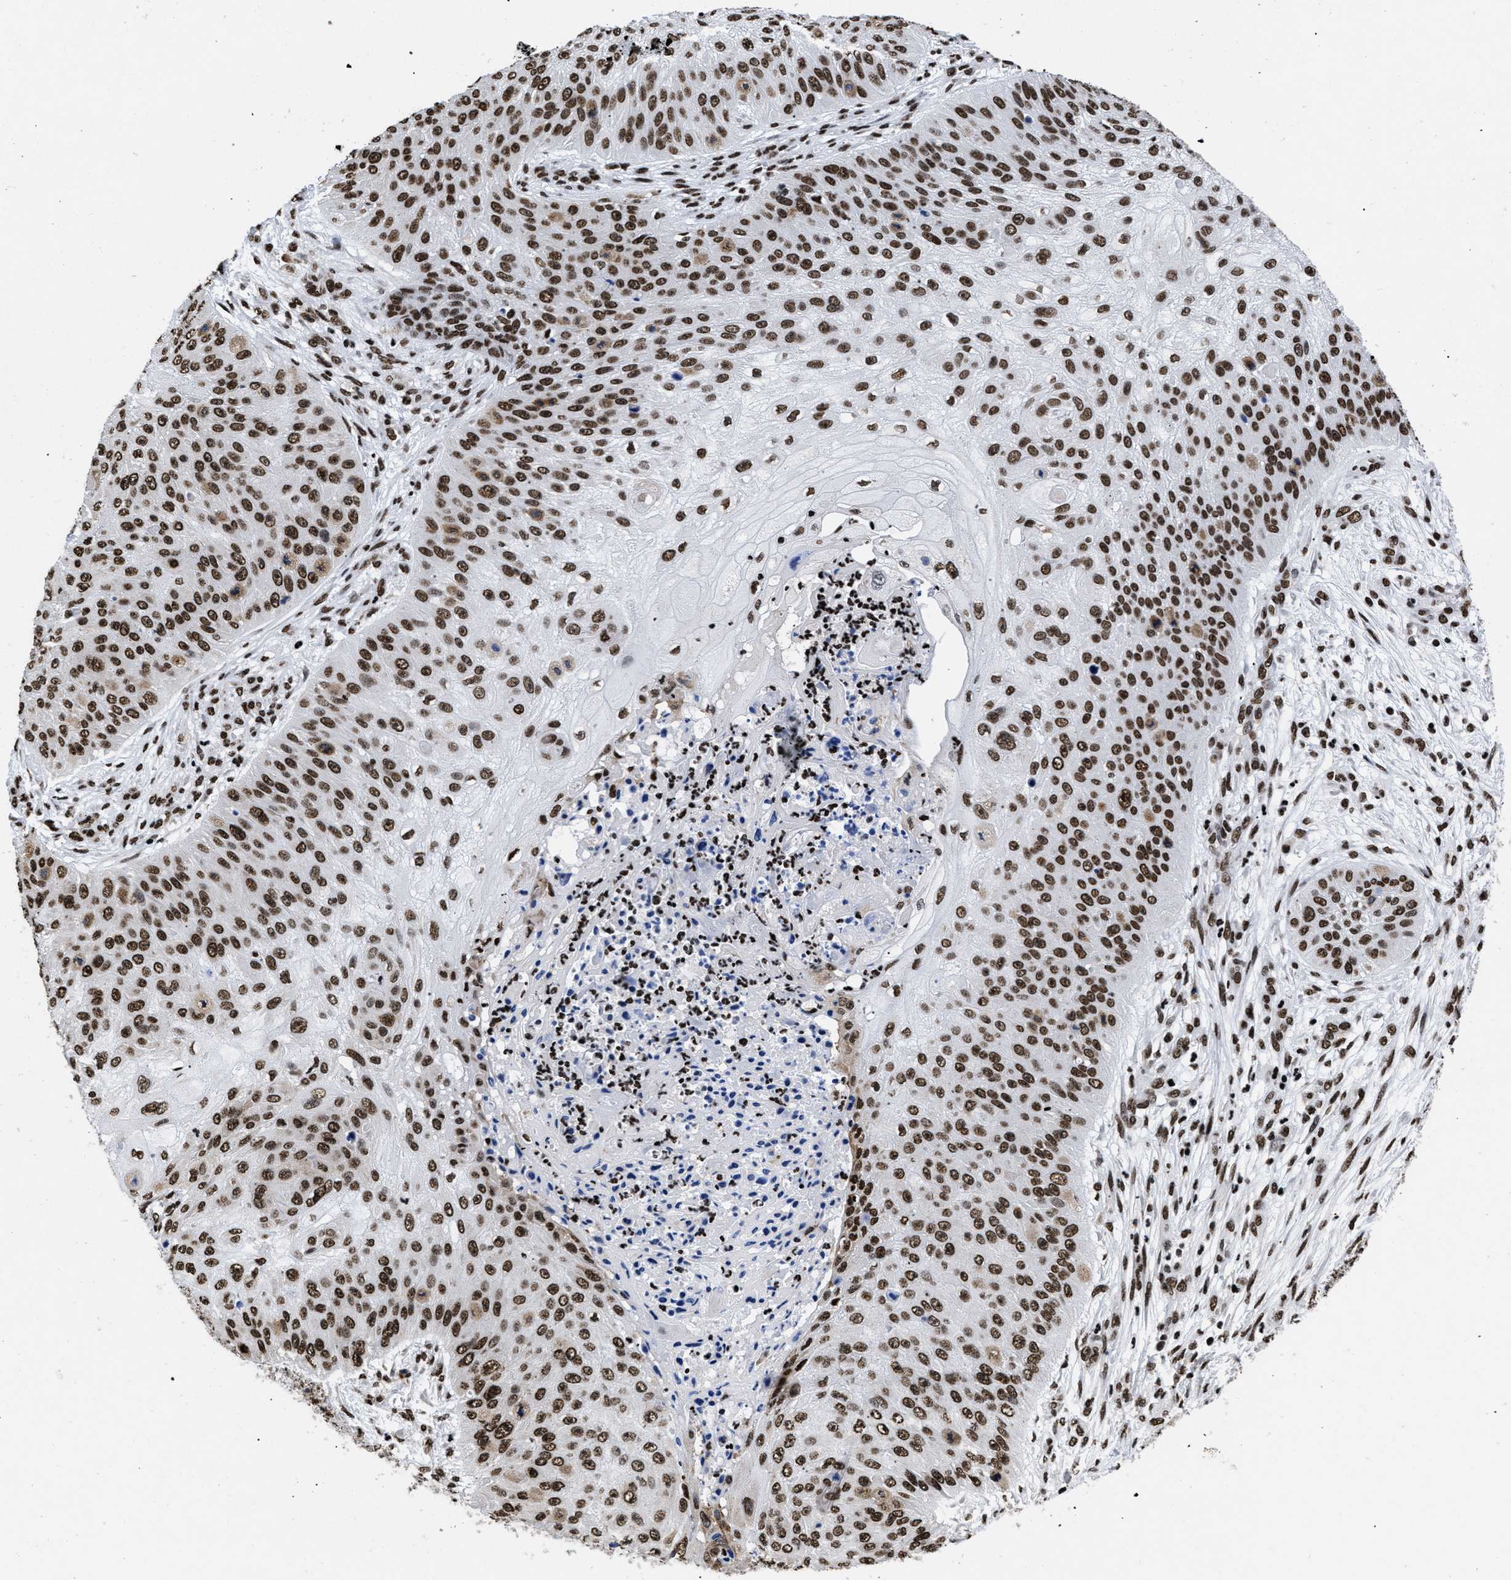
{"staining": {"intensity": "strong", "quantity": ">75%", "location": "nuclear"}, "tissue": "skin cancer", "cell_type": "Tumor cells", "image_type": "cancer", "snomed": [{"axis": "morphology", "description": "Squamous cell carcinoma, NOS"}, {"axis": "topography", "description": "Skin"}], "caption": "Squamous cell carcinoma (skin) stained with IHC shows strong nuclear positivity in about >75% of tumor cells.", "gene": "CALHM3", "patient": {"sex": "female", "age": 80}}